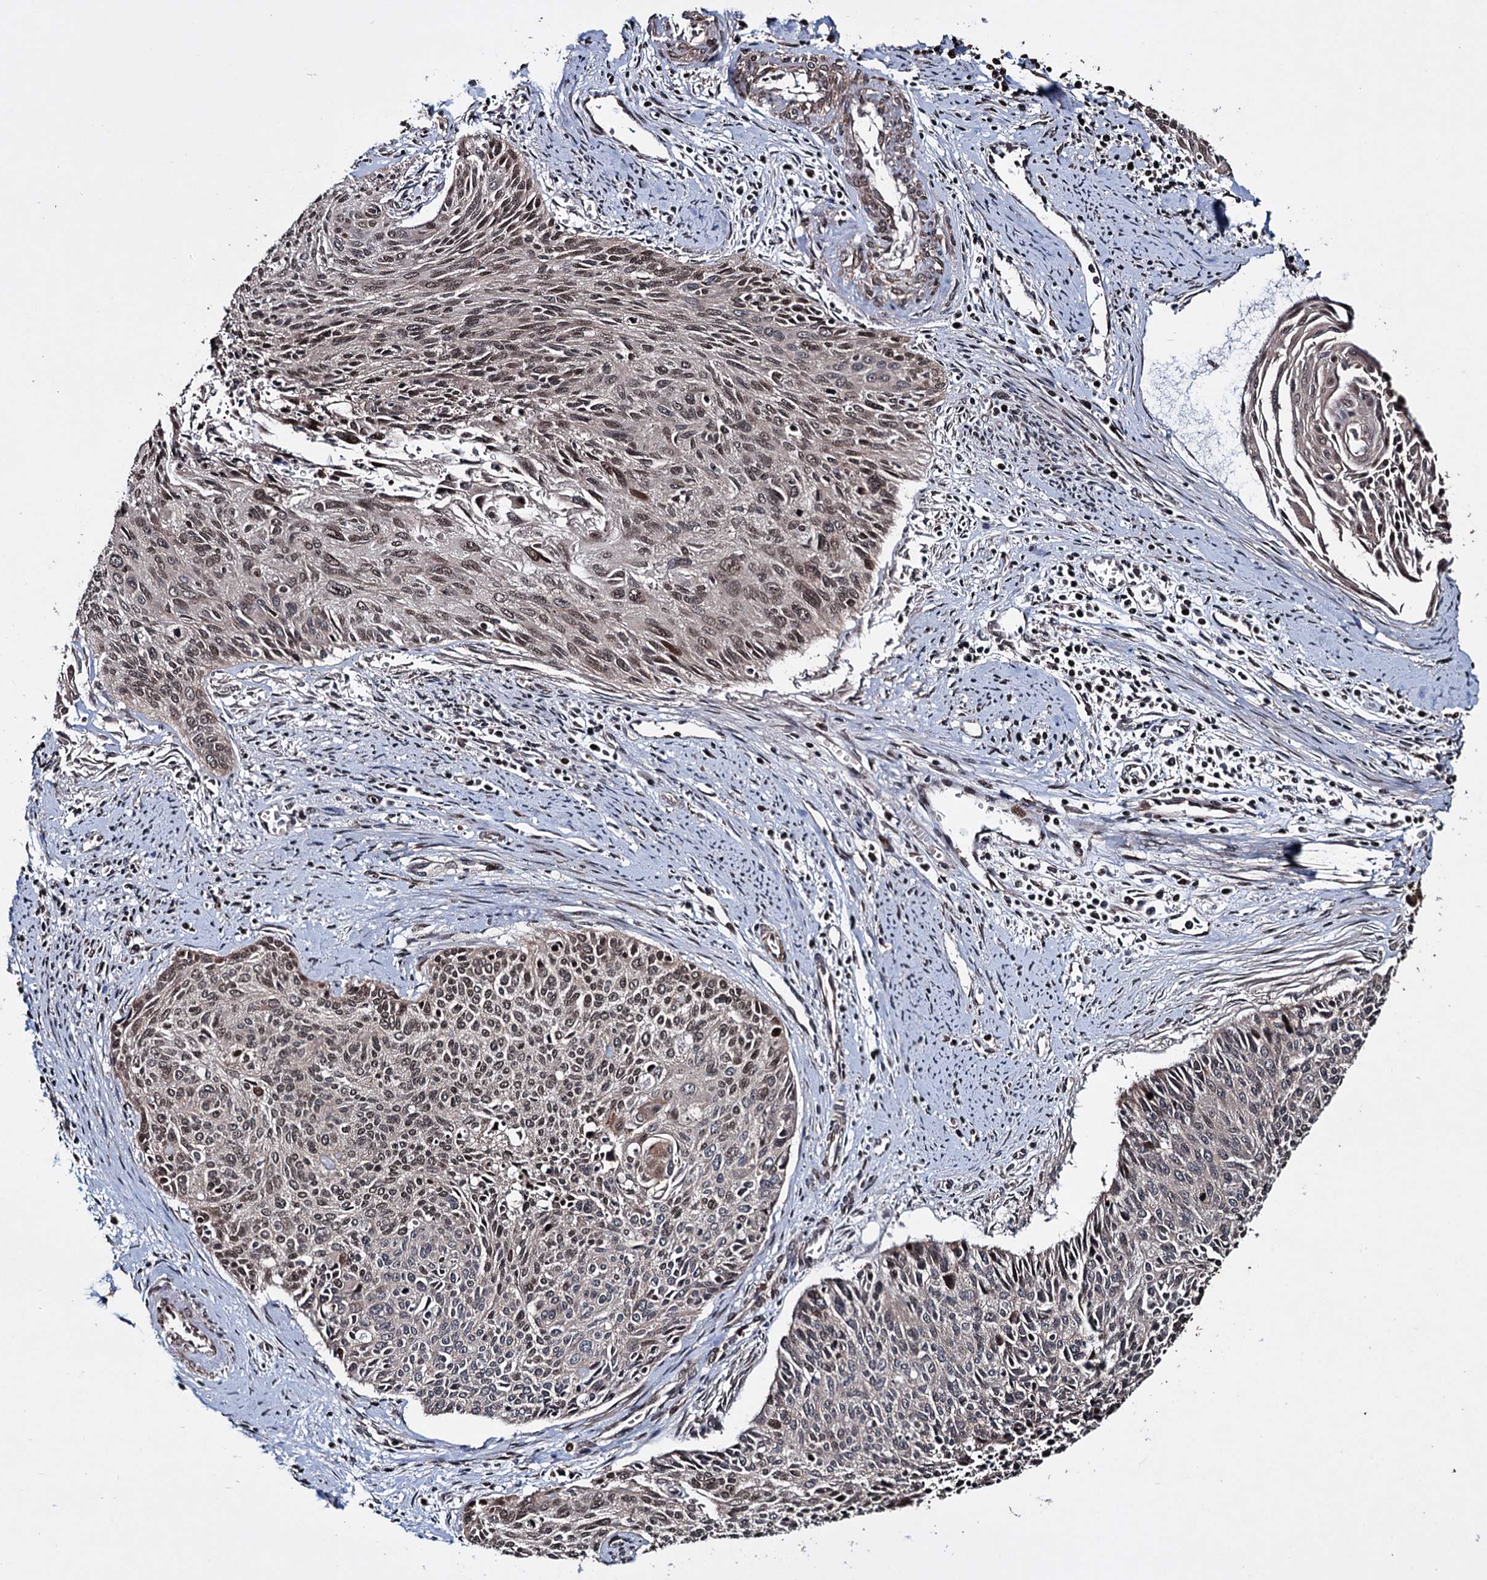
{"staining": {"intensity": "moderate", "quantity": ">75%", "location": "nuclear"}, "tissue": "cervical cancer", "cell_type": "Tumor cells", "image_type": "cancer", "snomed": [{"axis": "morphology", "description": "Squamous cell carcinoma, NOS"}, {"axis": "topography", "description": "Cervix"}], "caption": "Immunohistochemistry (IHC) (DAB) staining of human cervical cancer (squamous cell carcinoma) demonstrates moderate nuclear protein expression in approximately >75% of tumor cells. The staining was performed using DAB, with brown indicating positive protein expression. Nuclei are stained blue with hematoxylin.", "gene": "EYA4", "patient": {"sex": "female", "age": 55}}